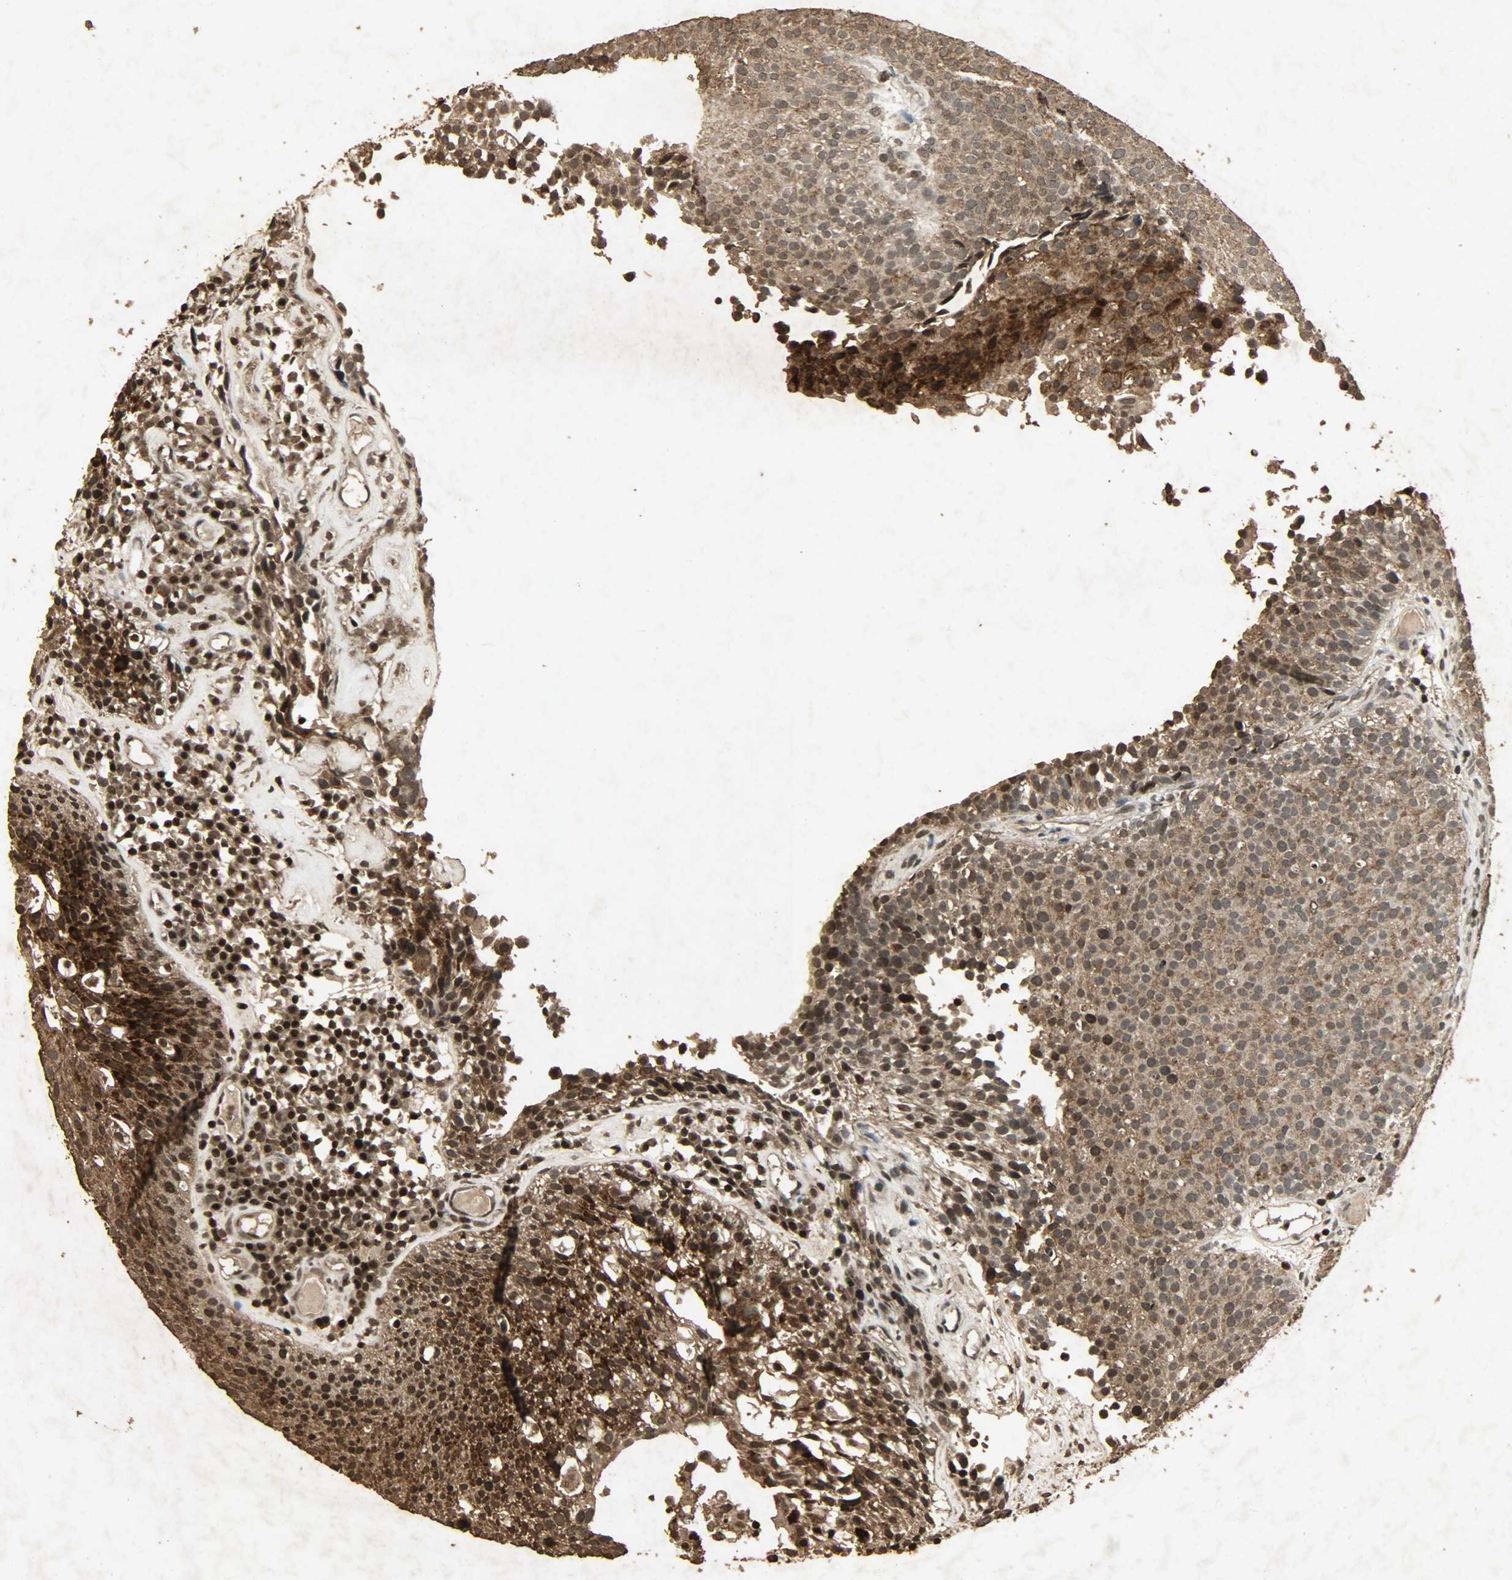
{"staining": {"intensity": "strong", "quantity": ">75%", "location": "cytoplasmic/membranous,nuclear"}, "tissue": "urothelial cancer", "cell_type": "Tumor cells", "image_type": "cancer", "snomed": [{"axis": "morphology", "description": "Urothelial carcinoma, Low grade"}, {"axis": "topography", "description": "Urinary bladder"}], "caption": "This is an image of IHC staining of urothelial carcinoma (low-grade), which shows strong expression in the cytoplasmic/membranous and nuclear of tumor cells.", "gene": "PPP3R1", "patient": {"sex": "male", "age": 85}}